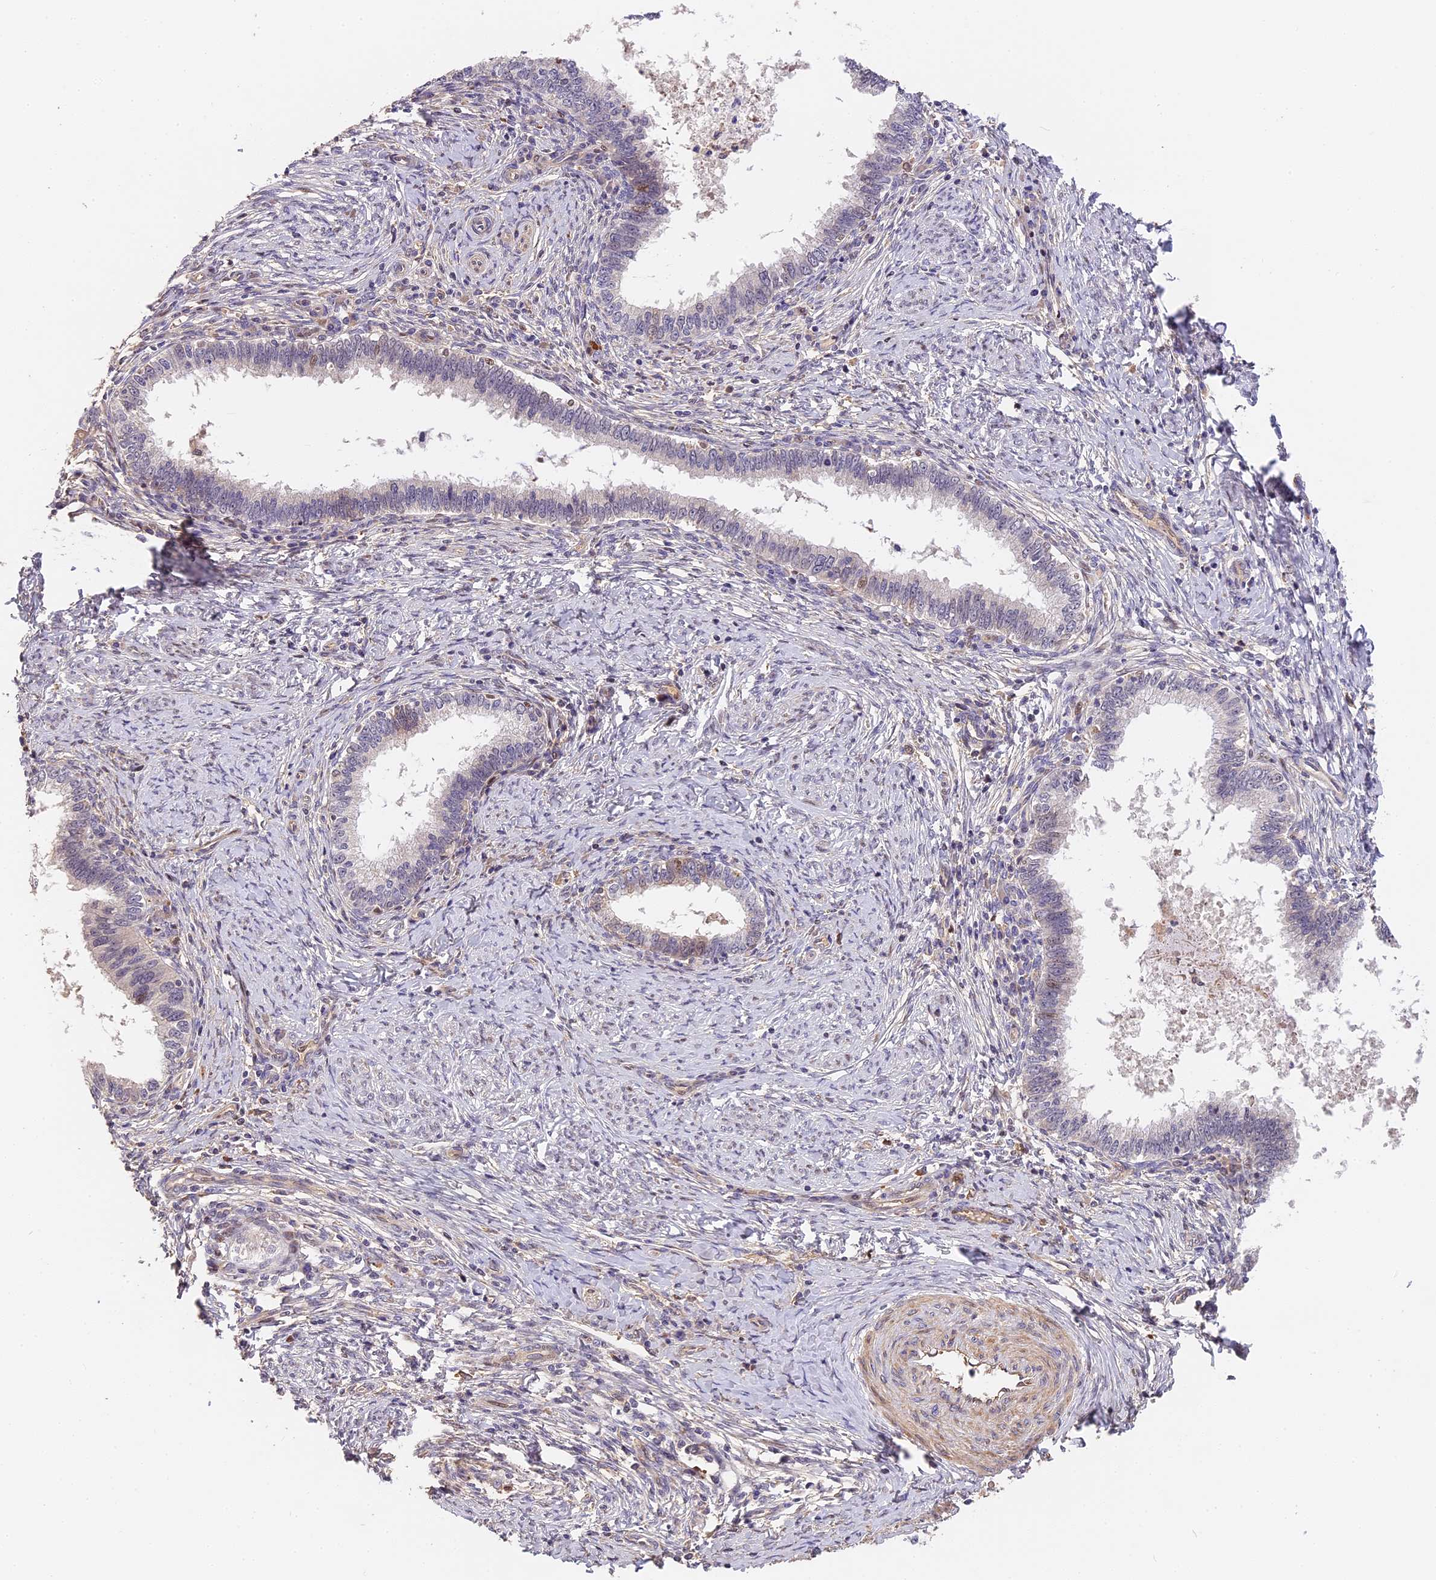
{"staining": {"intensity": "weak", "quantity": "<25%", "location": "cytoplasmic/membranous"}, "tissue": "cervical cancer", "cell_type": "Tumor cells", "image_type": "cancer", "snomed": [{"axis": "morphology", "description": "Adenocarcinoma, NOS"}, {"axis": "topography", "description": "Cervix"}], "caption": "This is an immunohistochemistry (IHC) micrograph of cervical cancer. There is no staining in tumor cells.", "gene": "ARHGAP17", "patient": {"sex": "female", "age": 36}}